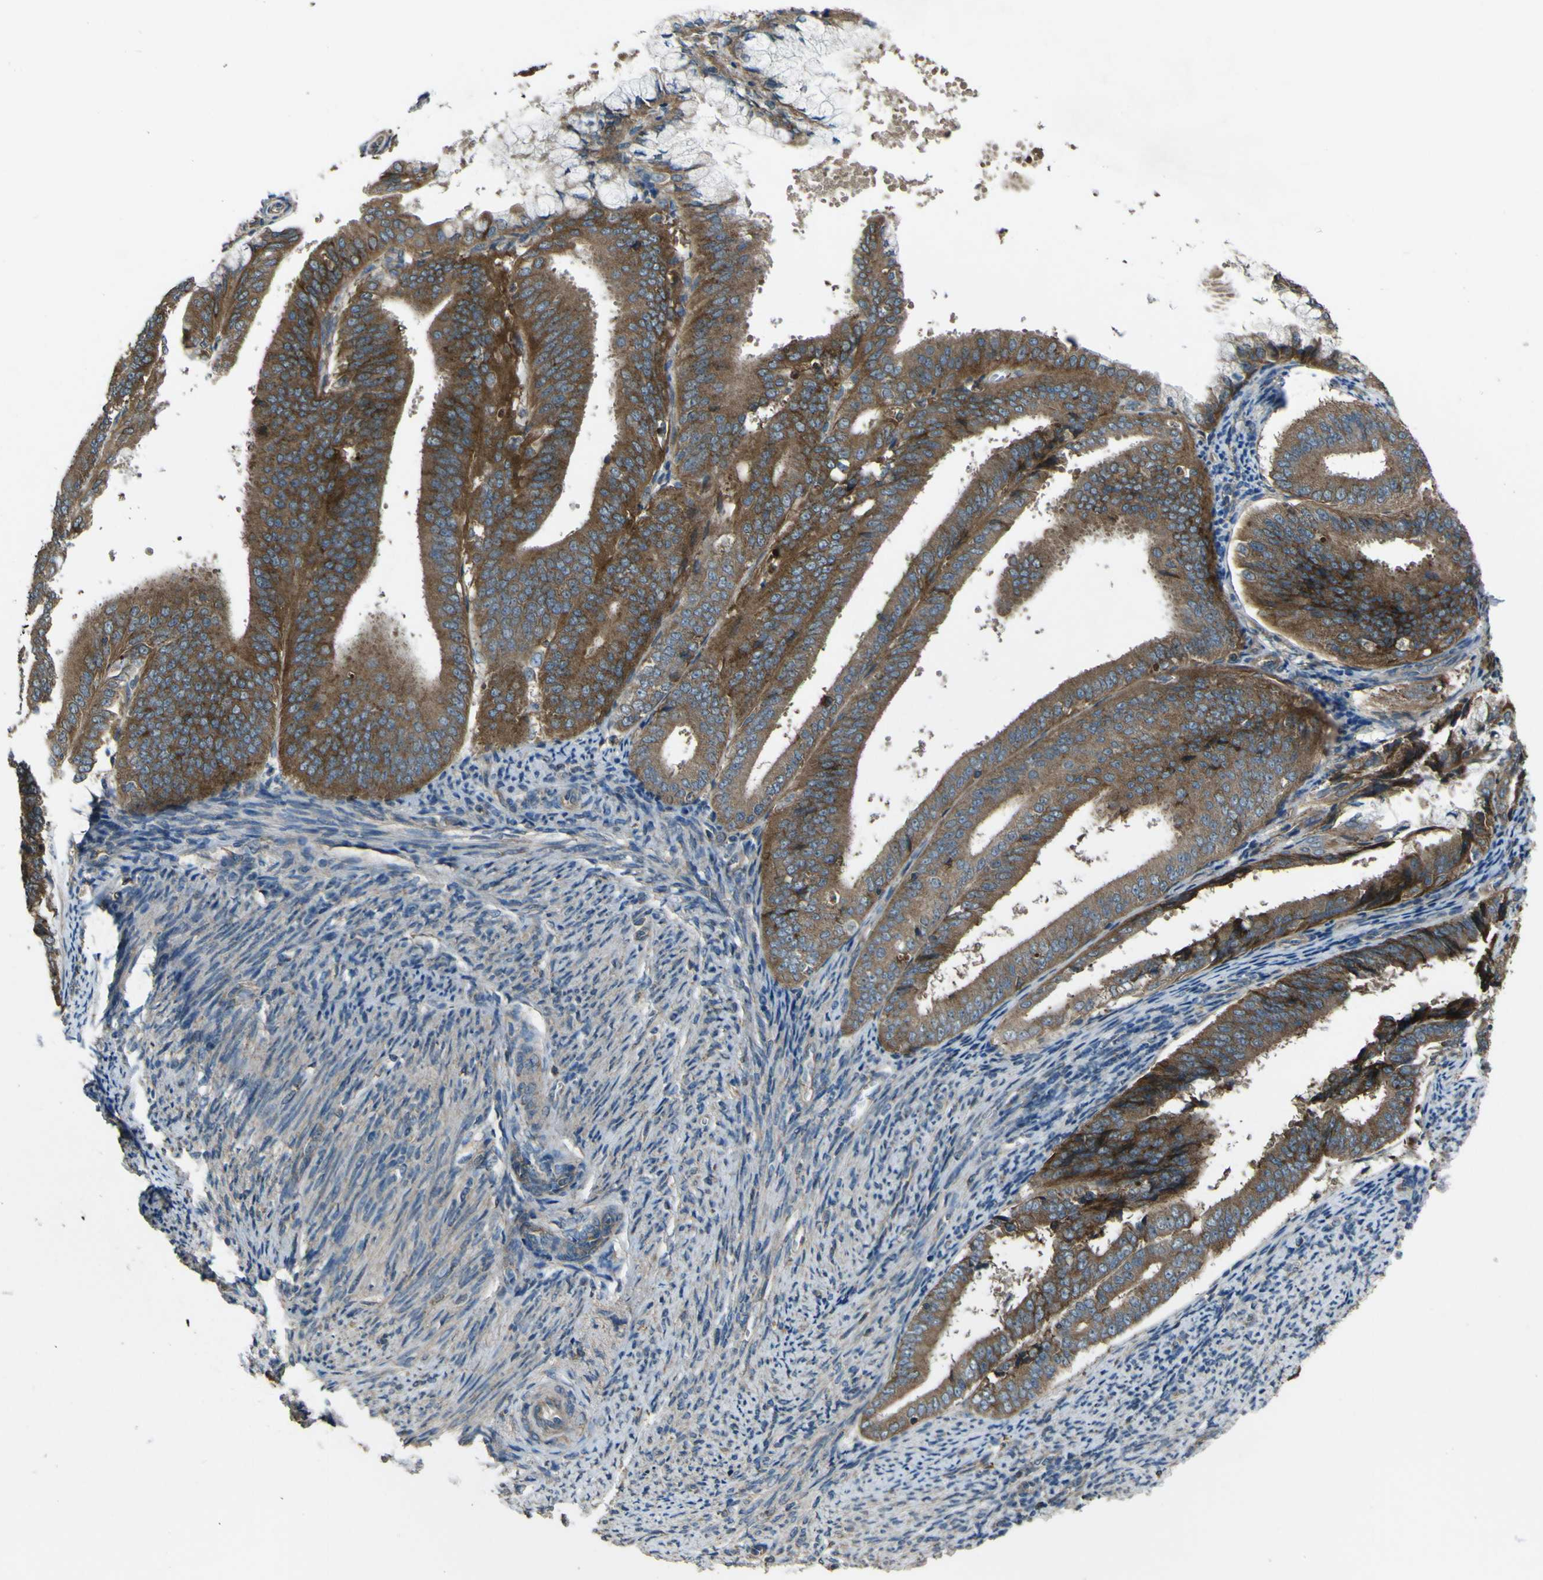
{"staining": {"intensity": "moderate", "quantity": ">75%", "location": "cytoplasmic/membranous"}, "tissue": "endometrial cancer", "cell_type": "Tumor cells", "image_type": "cancer", "snomed": [{"axis": "morphology", "description": "Adenocarcinoma, NOS"}, {"axis": "topography", "description": "Endometrium"}], "caption": "Immunohistochemistry micrograph of neoplastic tissue: endometrial adenocarcinoma stained using immunohistochemistry (IHC) displays medium levels of moderate protein expression localized specifically in the cytoplasmic/membranous of tumor cells, appearing as a cytoplasmic/membranous brown color.", "gene": "NAALADL2", "patient": {"sex": "female", "age": 63}}